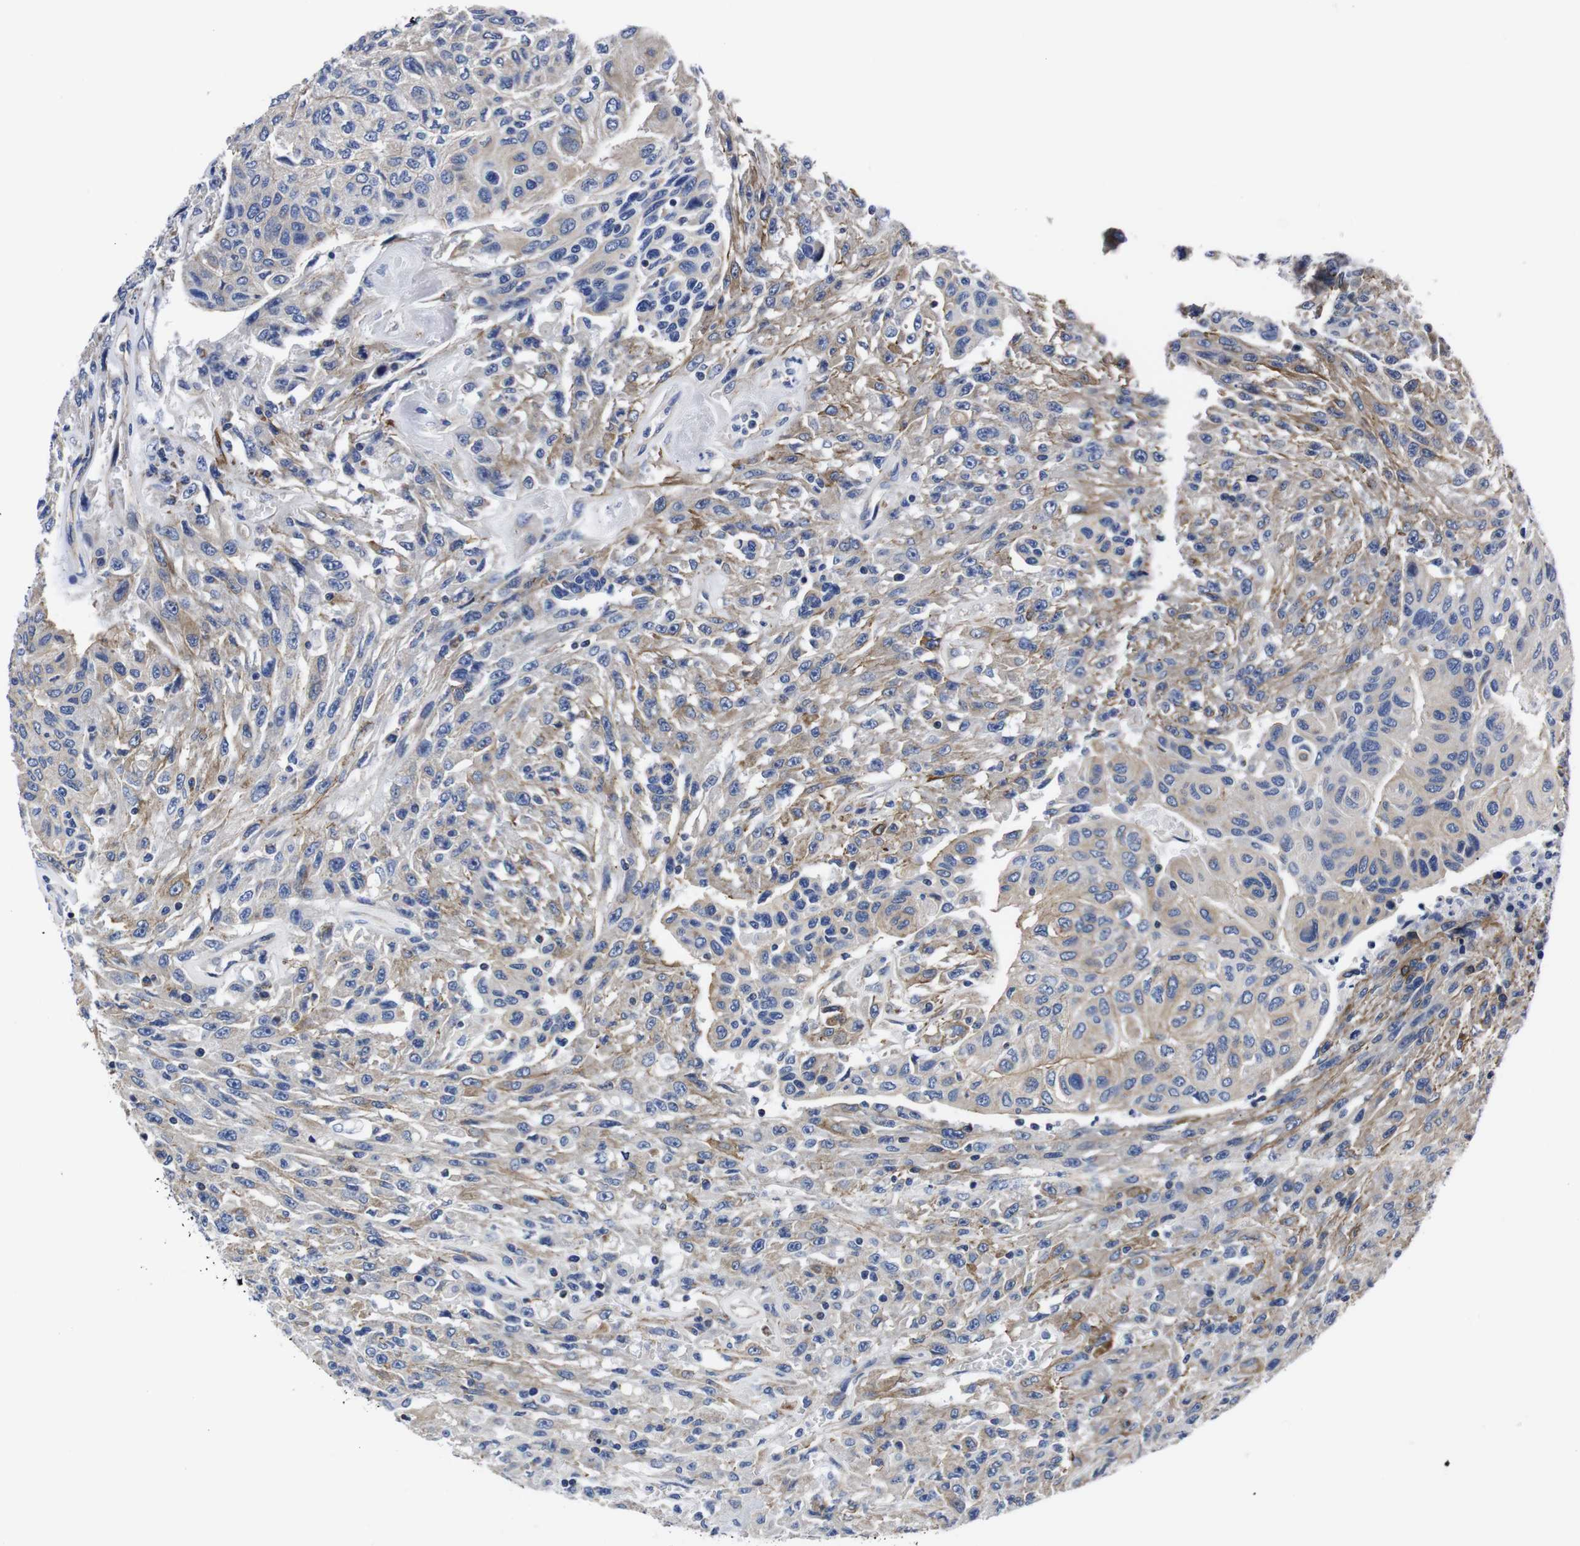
{"staining": {"intensity": "weak", "quantity": "25%-75%", "location": "cytoplasmic/membranous"}, "tissue": "urothelial cancer", "cell_type": "Tumor cells", "image_type": "cancer", "snomed": [{"axis": "morphology", "description": "Urothelial carcinoma, High grade"}, {"axis": "topography", "description": "Urinary bladder"}], "caption": "Protein staining reveals weak cytoplasmic/membranous positivity in approximately 25%-75% of tumor cells in urothelial cancer.", "gene": "WNT10A", "patient": {"sex": "male", "age": 66}}